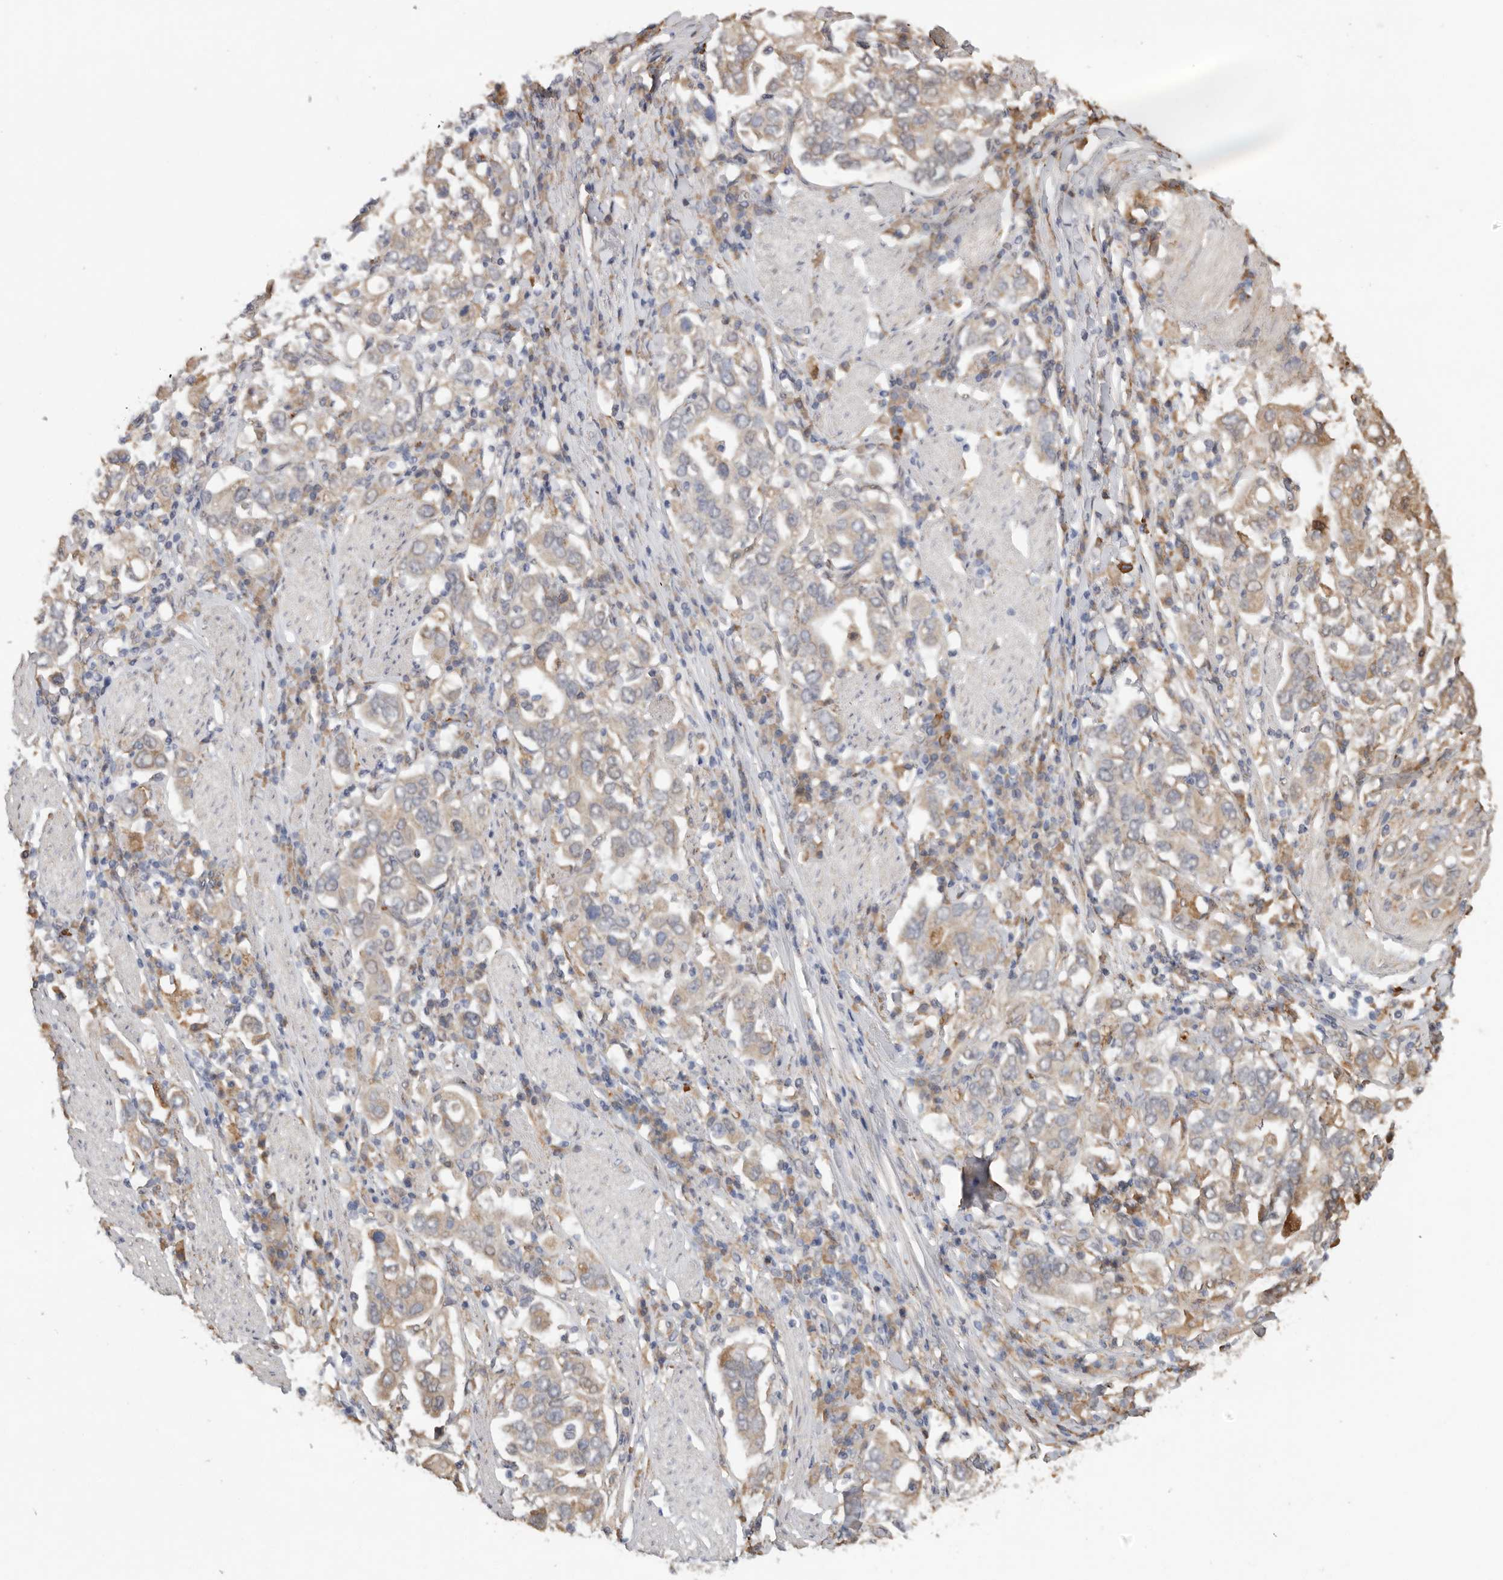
{"staining": {"intensity": "weak", "quantity": ">75%", "location": "cytoplasmic/membranous"}, "tissue": "stomach cancer", "cell_type": "Tumor cells", "image_type": "cancer", "snomed": [{"axis": "morphology", "description": "Adenocarcinoma, NOS"}, {"axis": "topography", "description": "Stomach, upper"}], "caption": "DAB immunohistochemical staining of human stomach adenocarcinoma shows weak cytoplasmic/membranous protein staining in about >75% of tumor cells.", "gene": "CDC42BPB", "patient": {"sex": "male", "age": 62}}